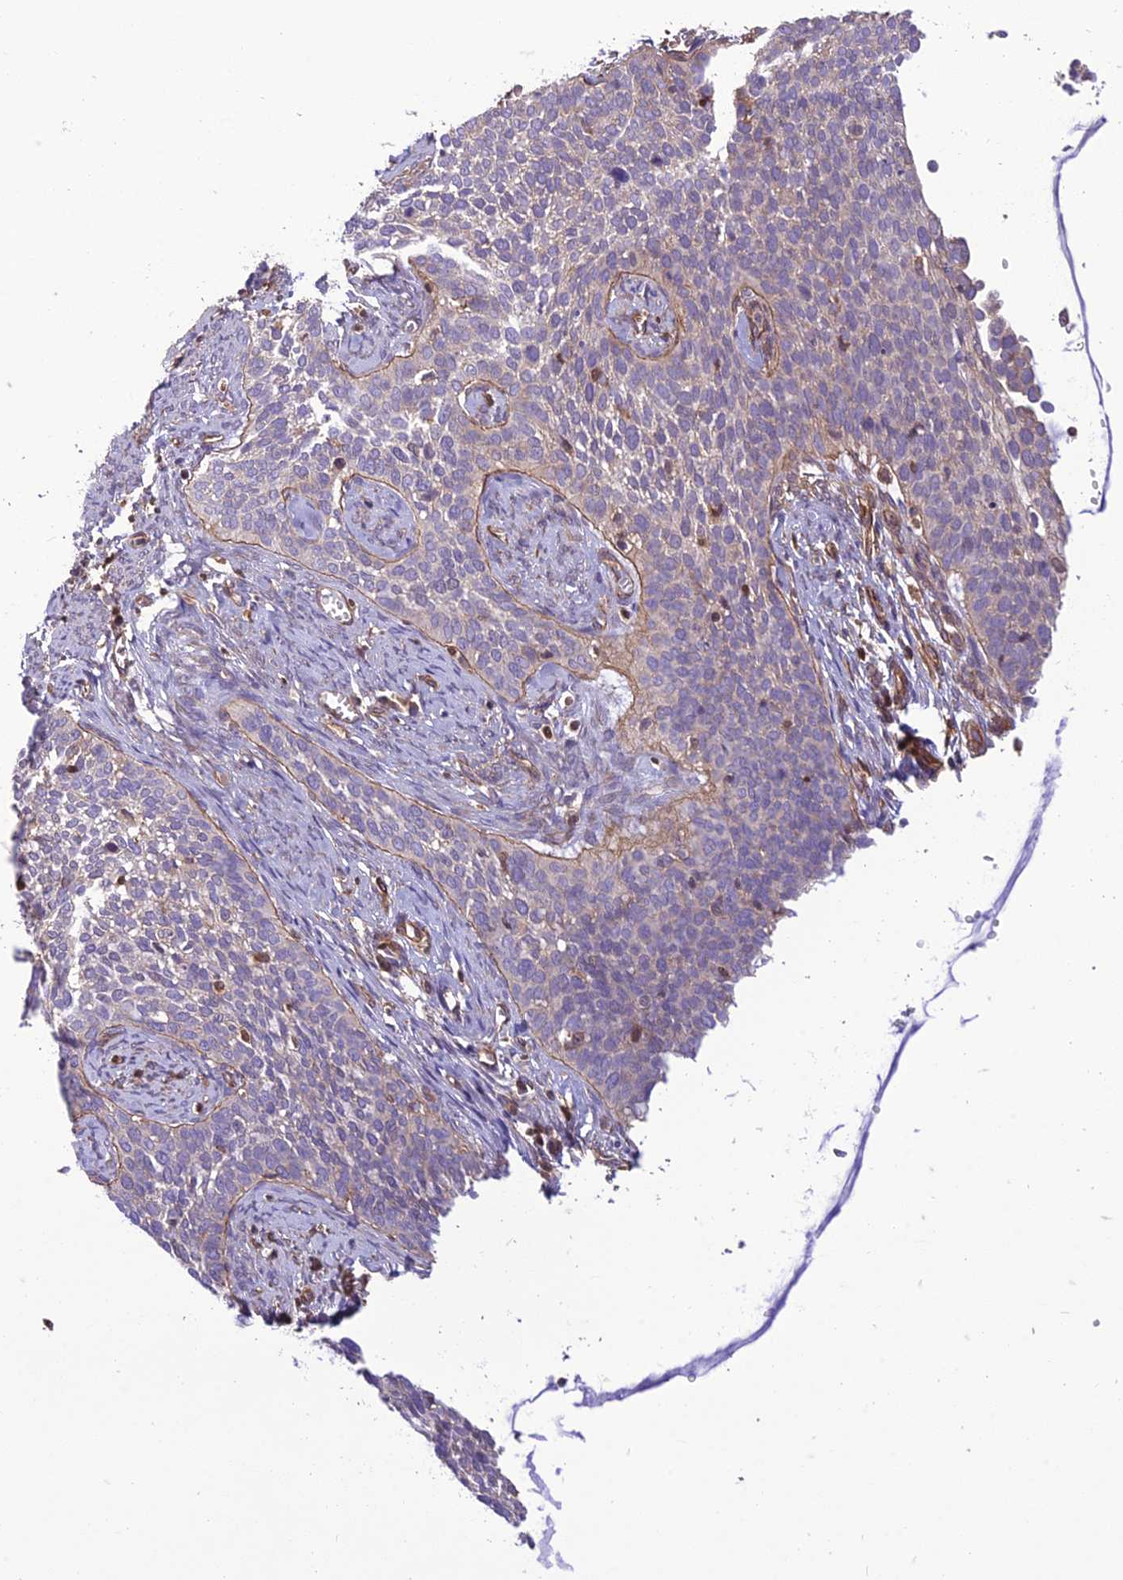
{"staining": {"intensity": "negative", "quantity": "none", "location": "none"}, "tissue": "cervical cancer", "cell_type": "Tumor cells", "image_type": "cancer", "snomed": [{"axis": "morphology", "description": "Squamous cell carcinoma, NOS"}, {"axis": "topography", "description": "Cervix"}], "caption": "Tumor cells are negative for brown protein staining in cervical squamous cell carcinoma.", "gene": "HPSE2", "patient": {"sex": "female", "age": 34}}